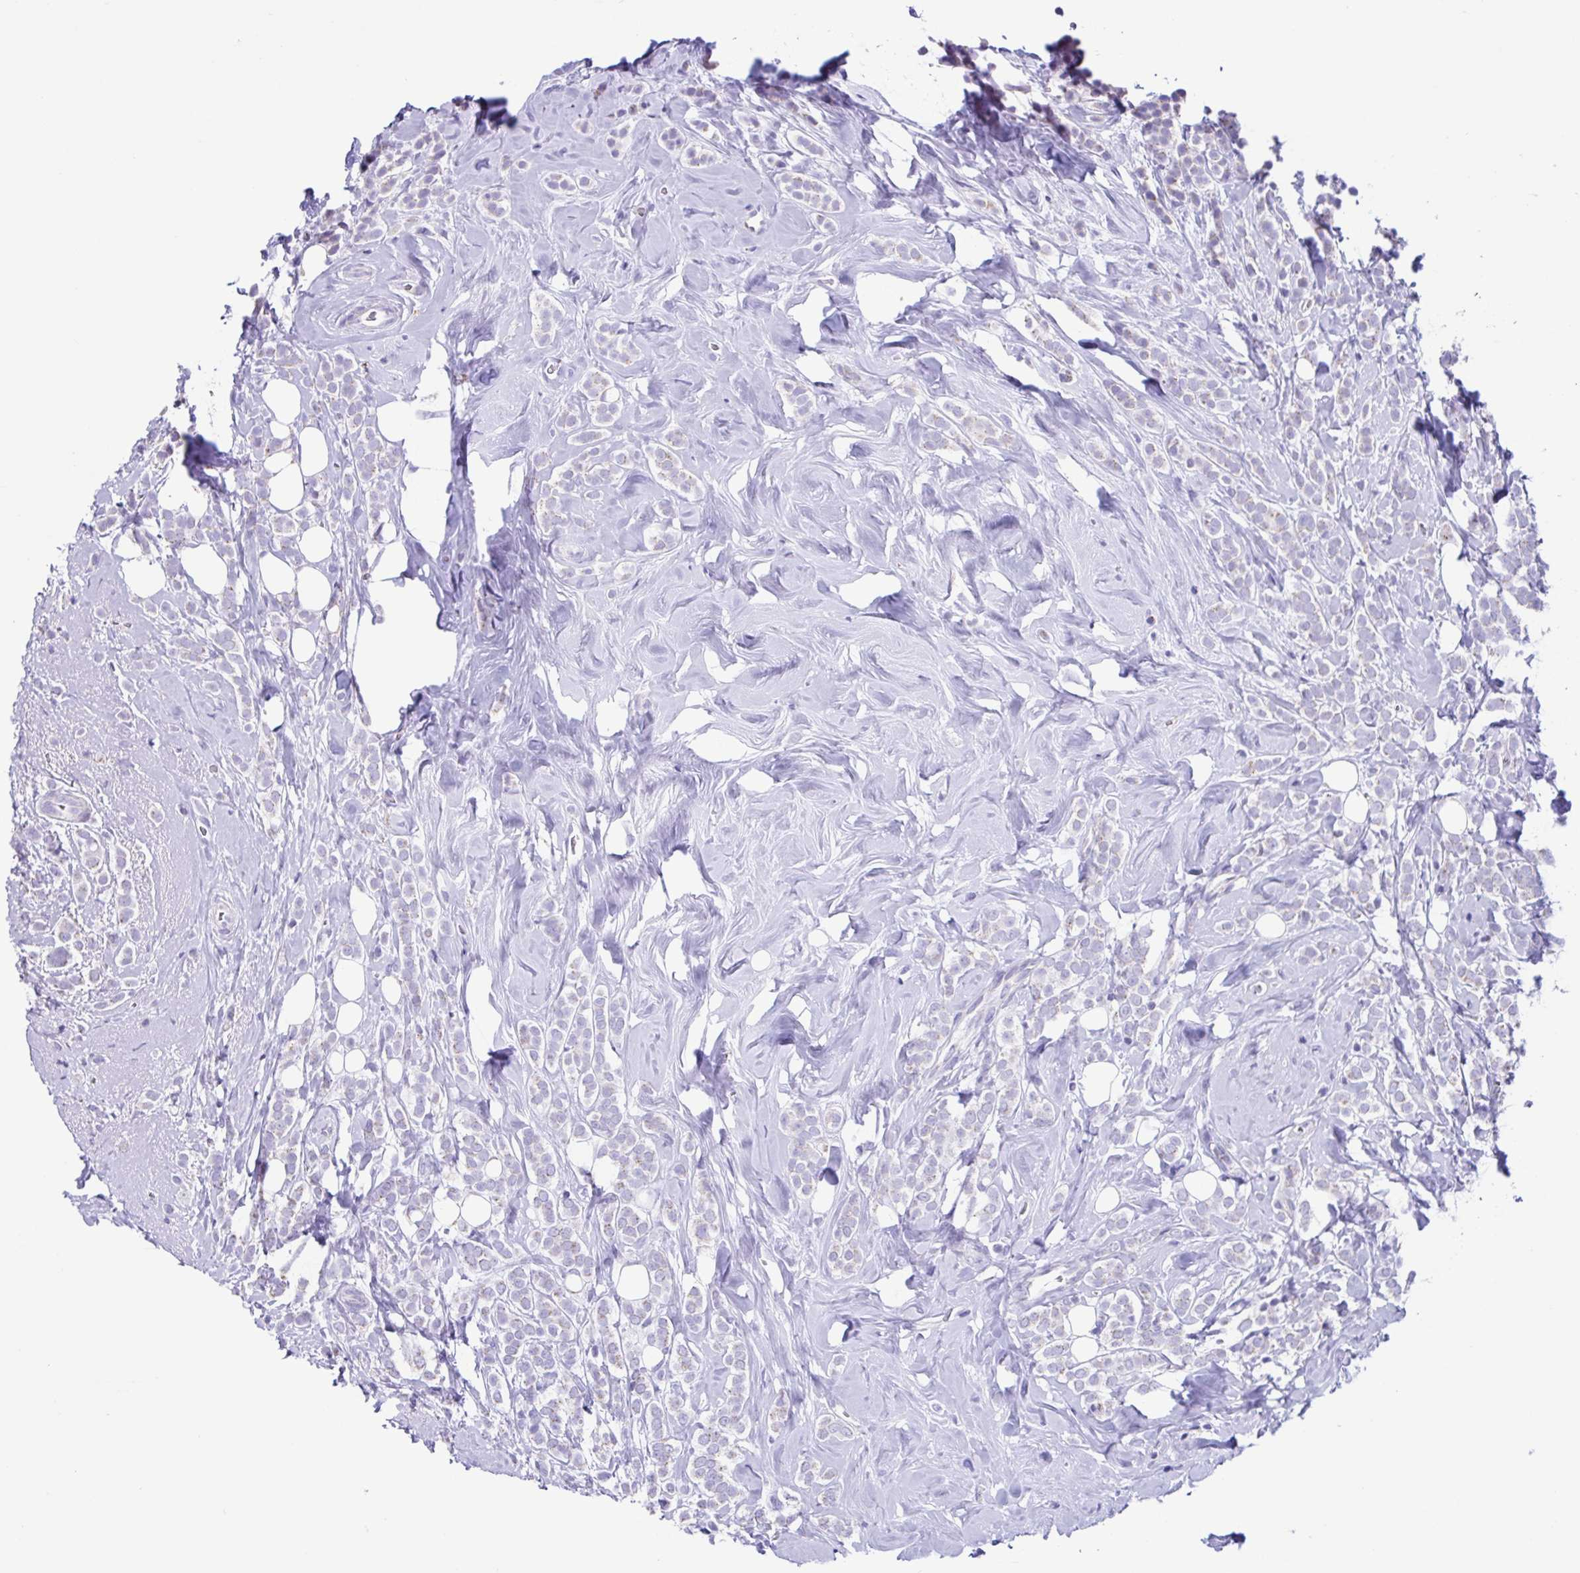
{"staining": {"intensity": "negative", "quantity": "none", "location": "none"}, "tissue": "breast cancer", "cell_type": "Tumor cells", "image_type": "cancer", "snomed": [{"axis": "morphology", "description": "Lobular carcinoma"}, {"axis": "topography", "description": "Breast"}], "caption": "Protein analysis of breast cancer demonstrates no significant positivity in tumor cells.", "gene": "ACTRT3", "patient": {"sex": "female", "age": 49}}